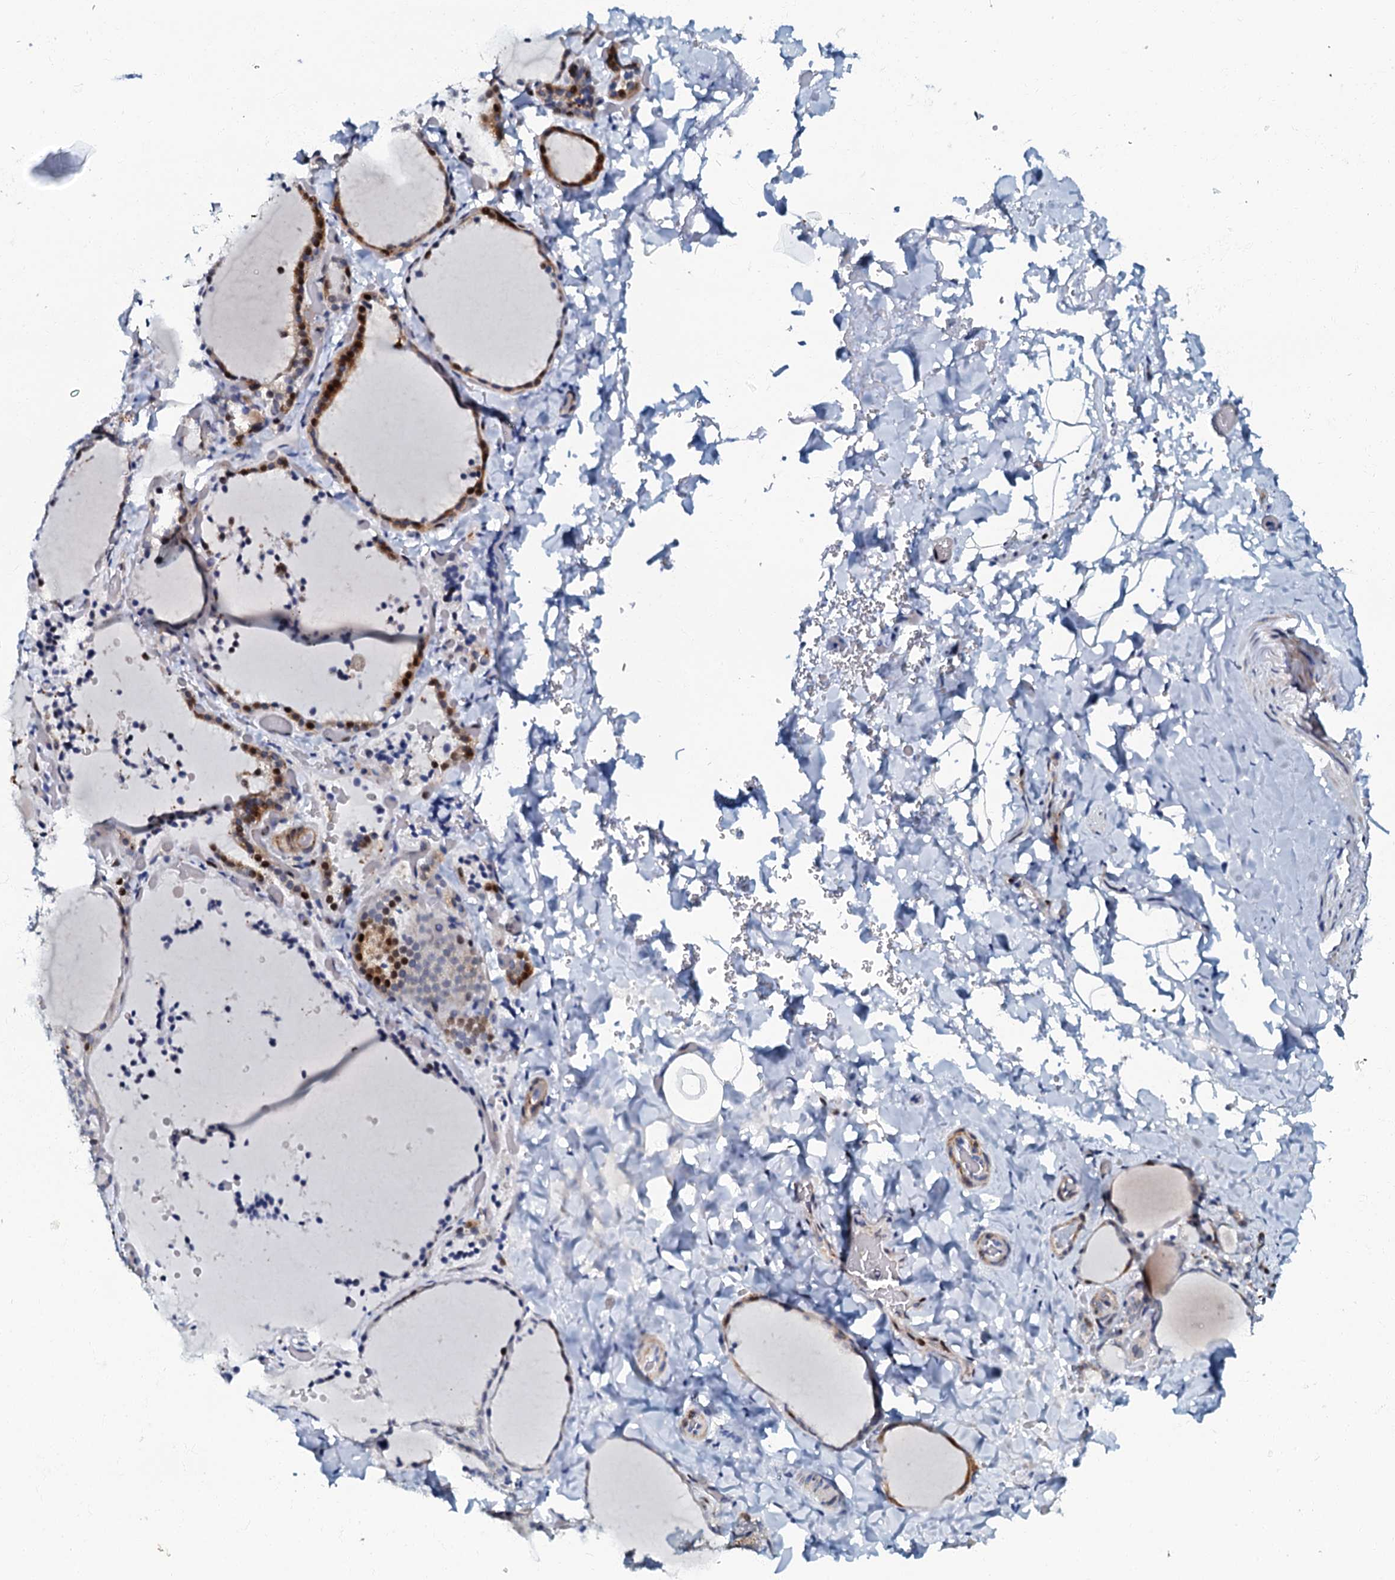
{"staining": {"intensity": "moderate", "quantity": "25%-75%", "location": "cytoplasmic/membranous,nuclear"}, "tissue": "thyroid gland", "cell_type": "Glandular cells", "image_type": "normal", "snomed": [{"axis": "morphology", "description": "Normal tissue, NOS"}, {"axis": "topography", "description": "Thyroid gland"}], "caption": "High-power microscopy captured an immunohistochemistry photomicrograph of normal thyroid gland, revealing moderate cytoplasmic/membranous,nuclear positivity in about 25%-75% of glandular cells.", "gene": "MFSD5", "patient": {"sex": "female", "age": 22}}